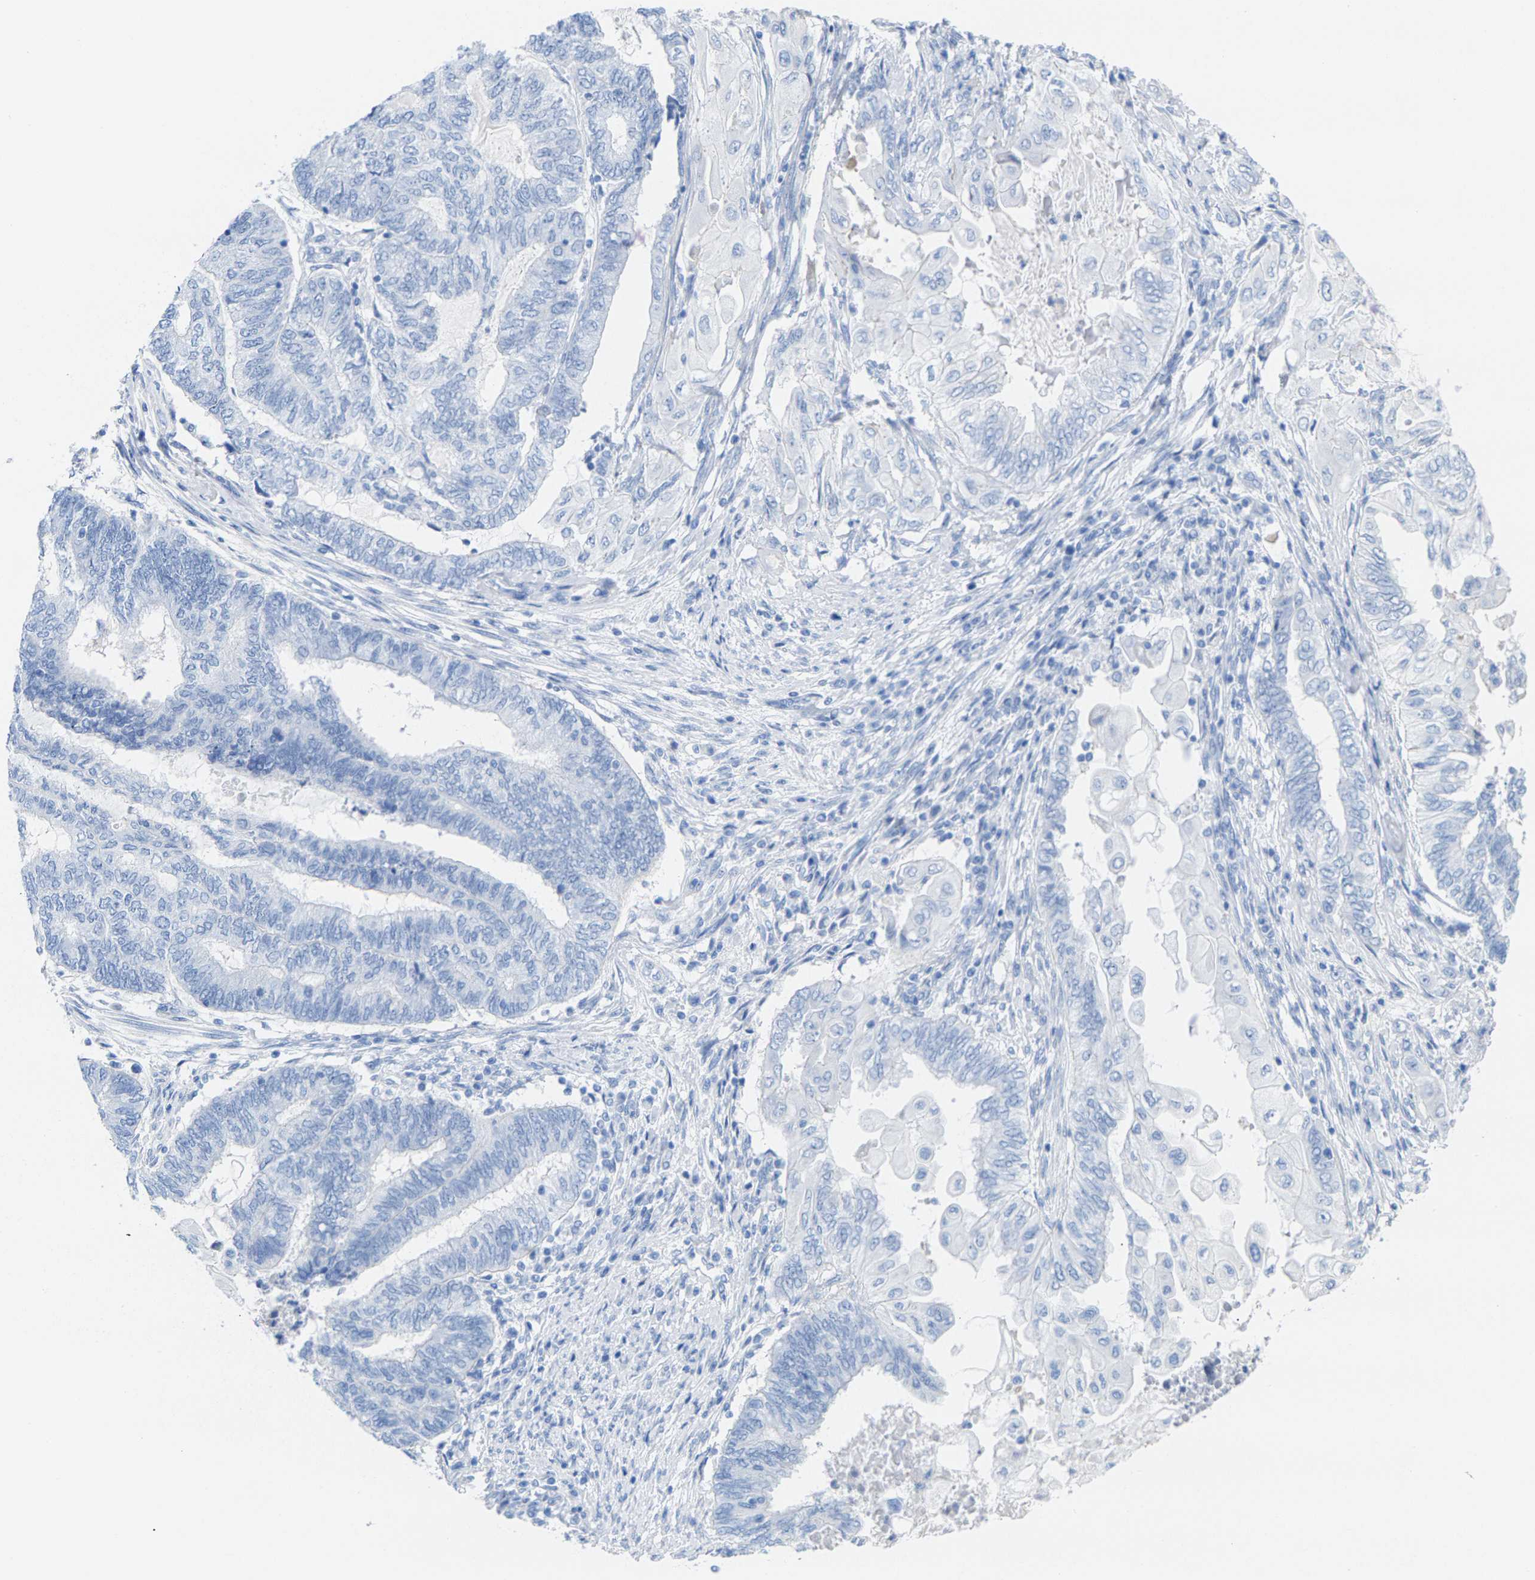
{"staining": {"intensity": "negative", "quantity": "none", "location": "none"}, "tissue": "endometrial cancer", "cell_type": "Tumor cells", "image_type": "cancer", "snomed": [{"axis": "morphology", "description": "Adenocarcinoma, NOS"}, {"axis": "topography", "description": "Uterus"}, {"axis": "topography", "description": "Endometrium"}], "caption": "Protein analysis of endometrial adenocarcinoma demonstrates no significant staining in tumor cells.", "gene": "CPA1", "patient": {"sex": "female", "age": 70}}